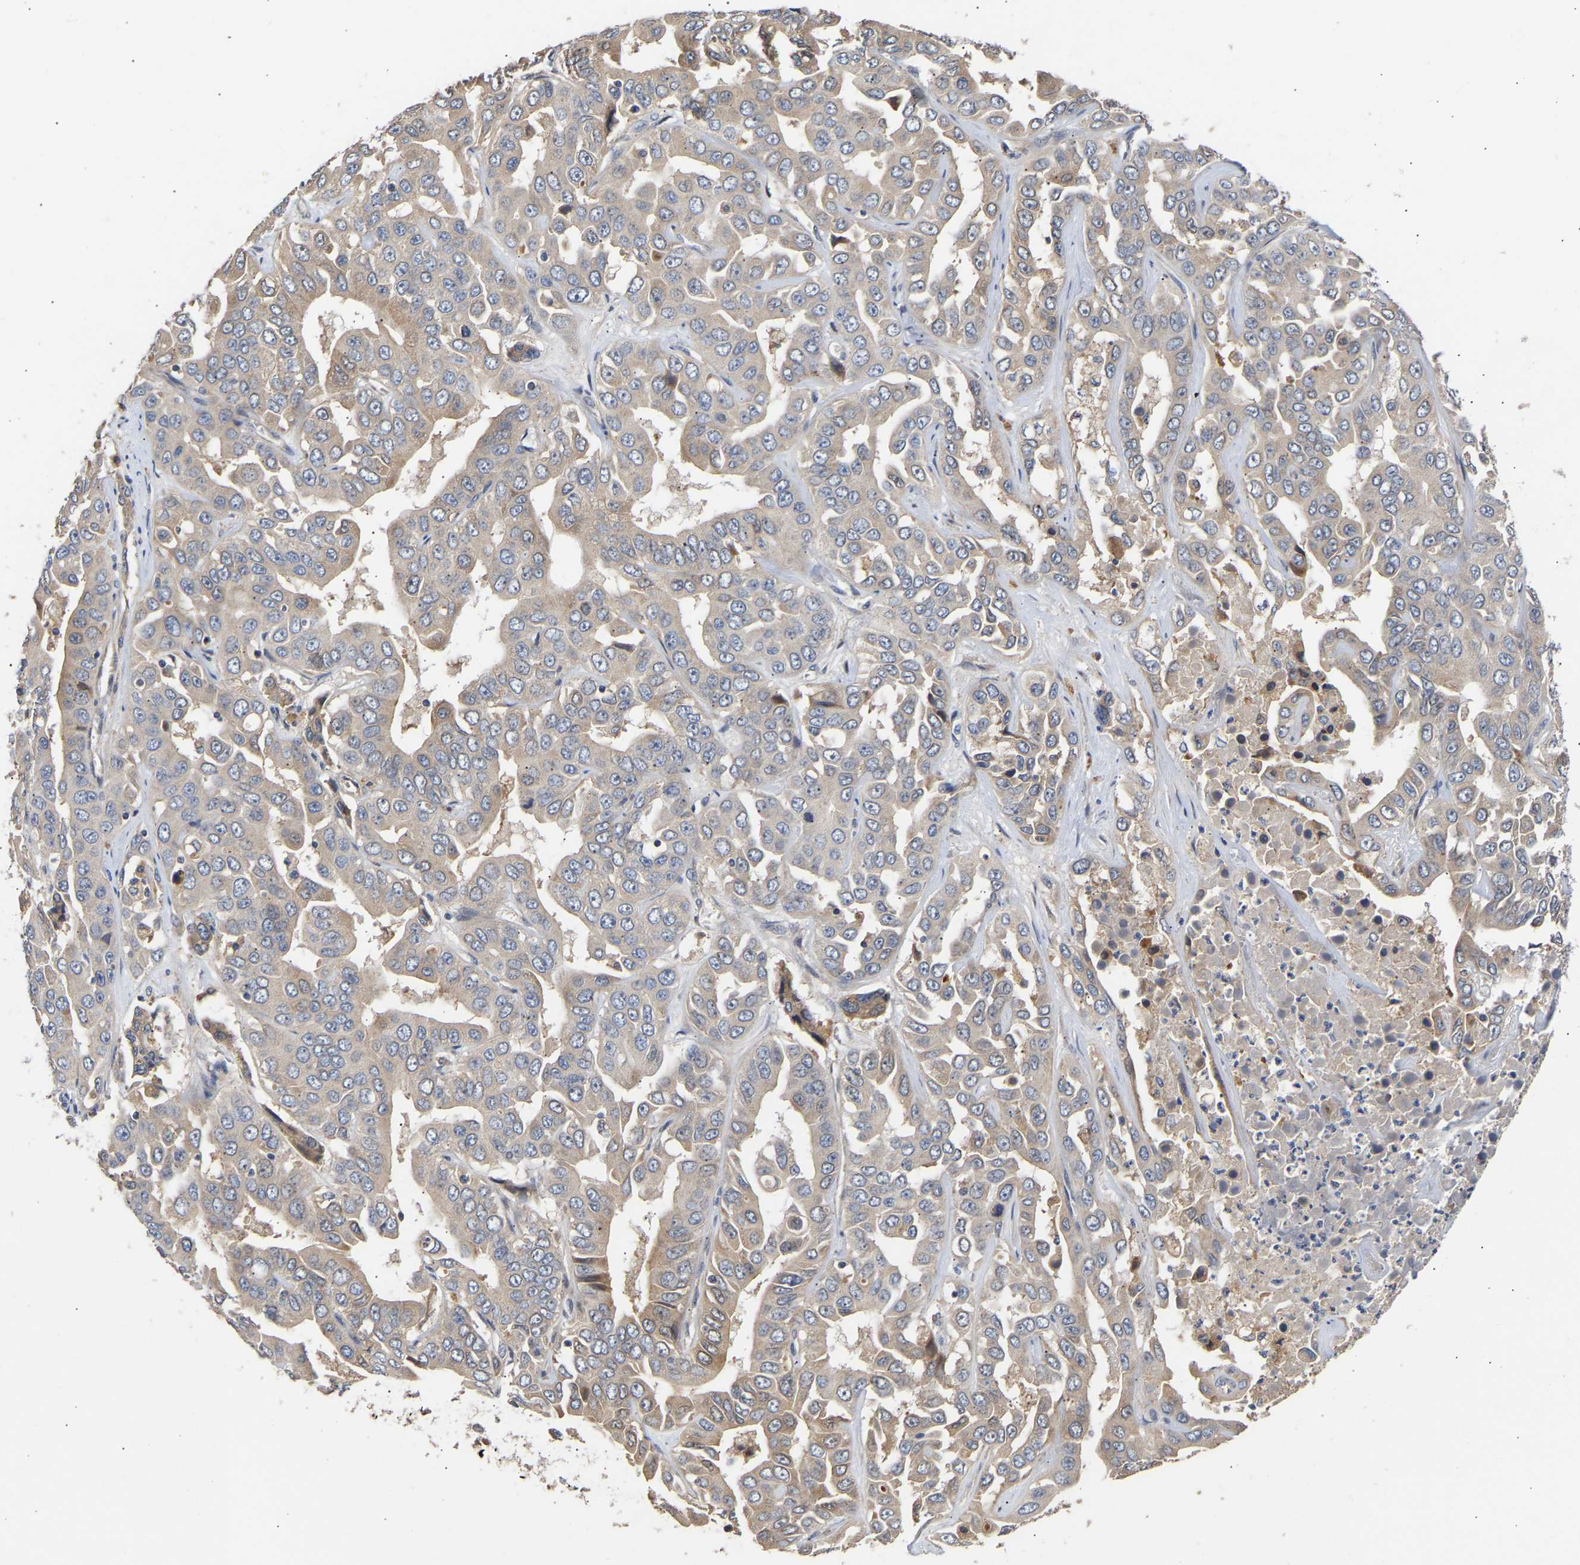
{"staining": {"intensity": "weak", "quantity": "<25%", "location": "cytoplasmic/membranous"}, "tissue": "liver cancer", "cell_type": "Tumor cells", "image_type": "cancer", "snomed": [{"axis": "morphology", "description": "Cholangiocarcinoma"}, {"axis": "topography", "description": "Liver"}], "caption": "Tumor cells show no significant protein expression in liver cancer (cholangiocarcinoma).", "gene": "KASH5", "patient": {"sex": "female", "age": 52}}